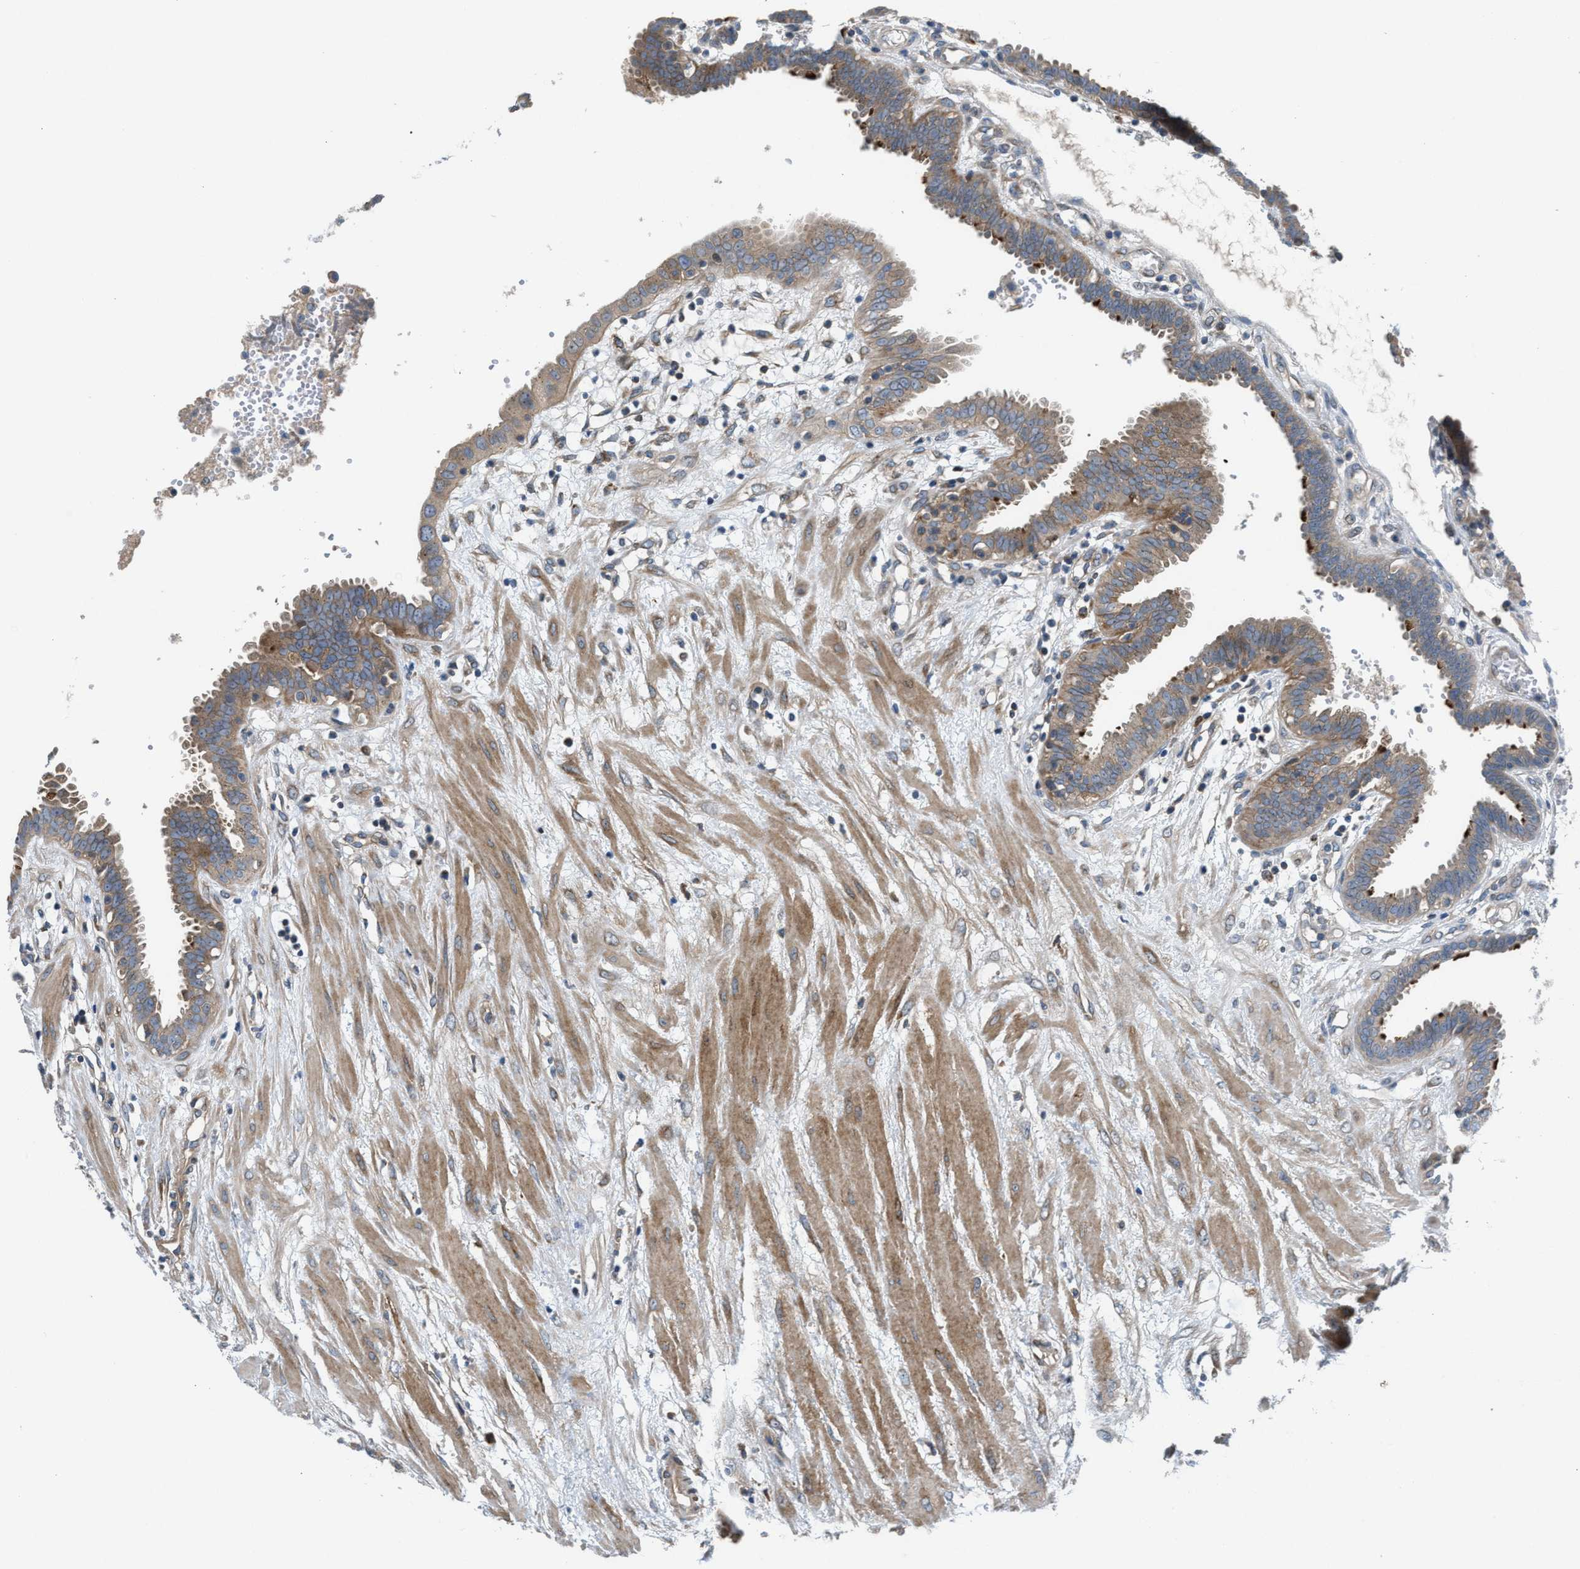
{"staining": {"intensity": "strong", "quantity": "25%-75%", "location": "cytoplasmic/membranous"}, "tissue": "fallopian tube", "cell_type": "Glandular cells", "image_type": "normal", "snomed": [{"axis": "morphology", "description": "Normal tissue, NOS"}, {"axis": "topography", "description": "Fallopian tube"}, {"axis": "topography", "description": "Placenta"}], "caption": "Immunohistochemistry of benign human fallopian tube shows high levels of strong cytoplasmic/membranous staining in about 25%-75% of glandular cells.", "gene": "CYB5D1", "patient": {"sex": "female", "age": 32}}